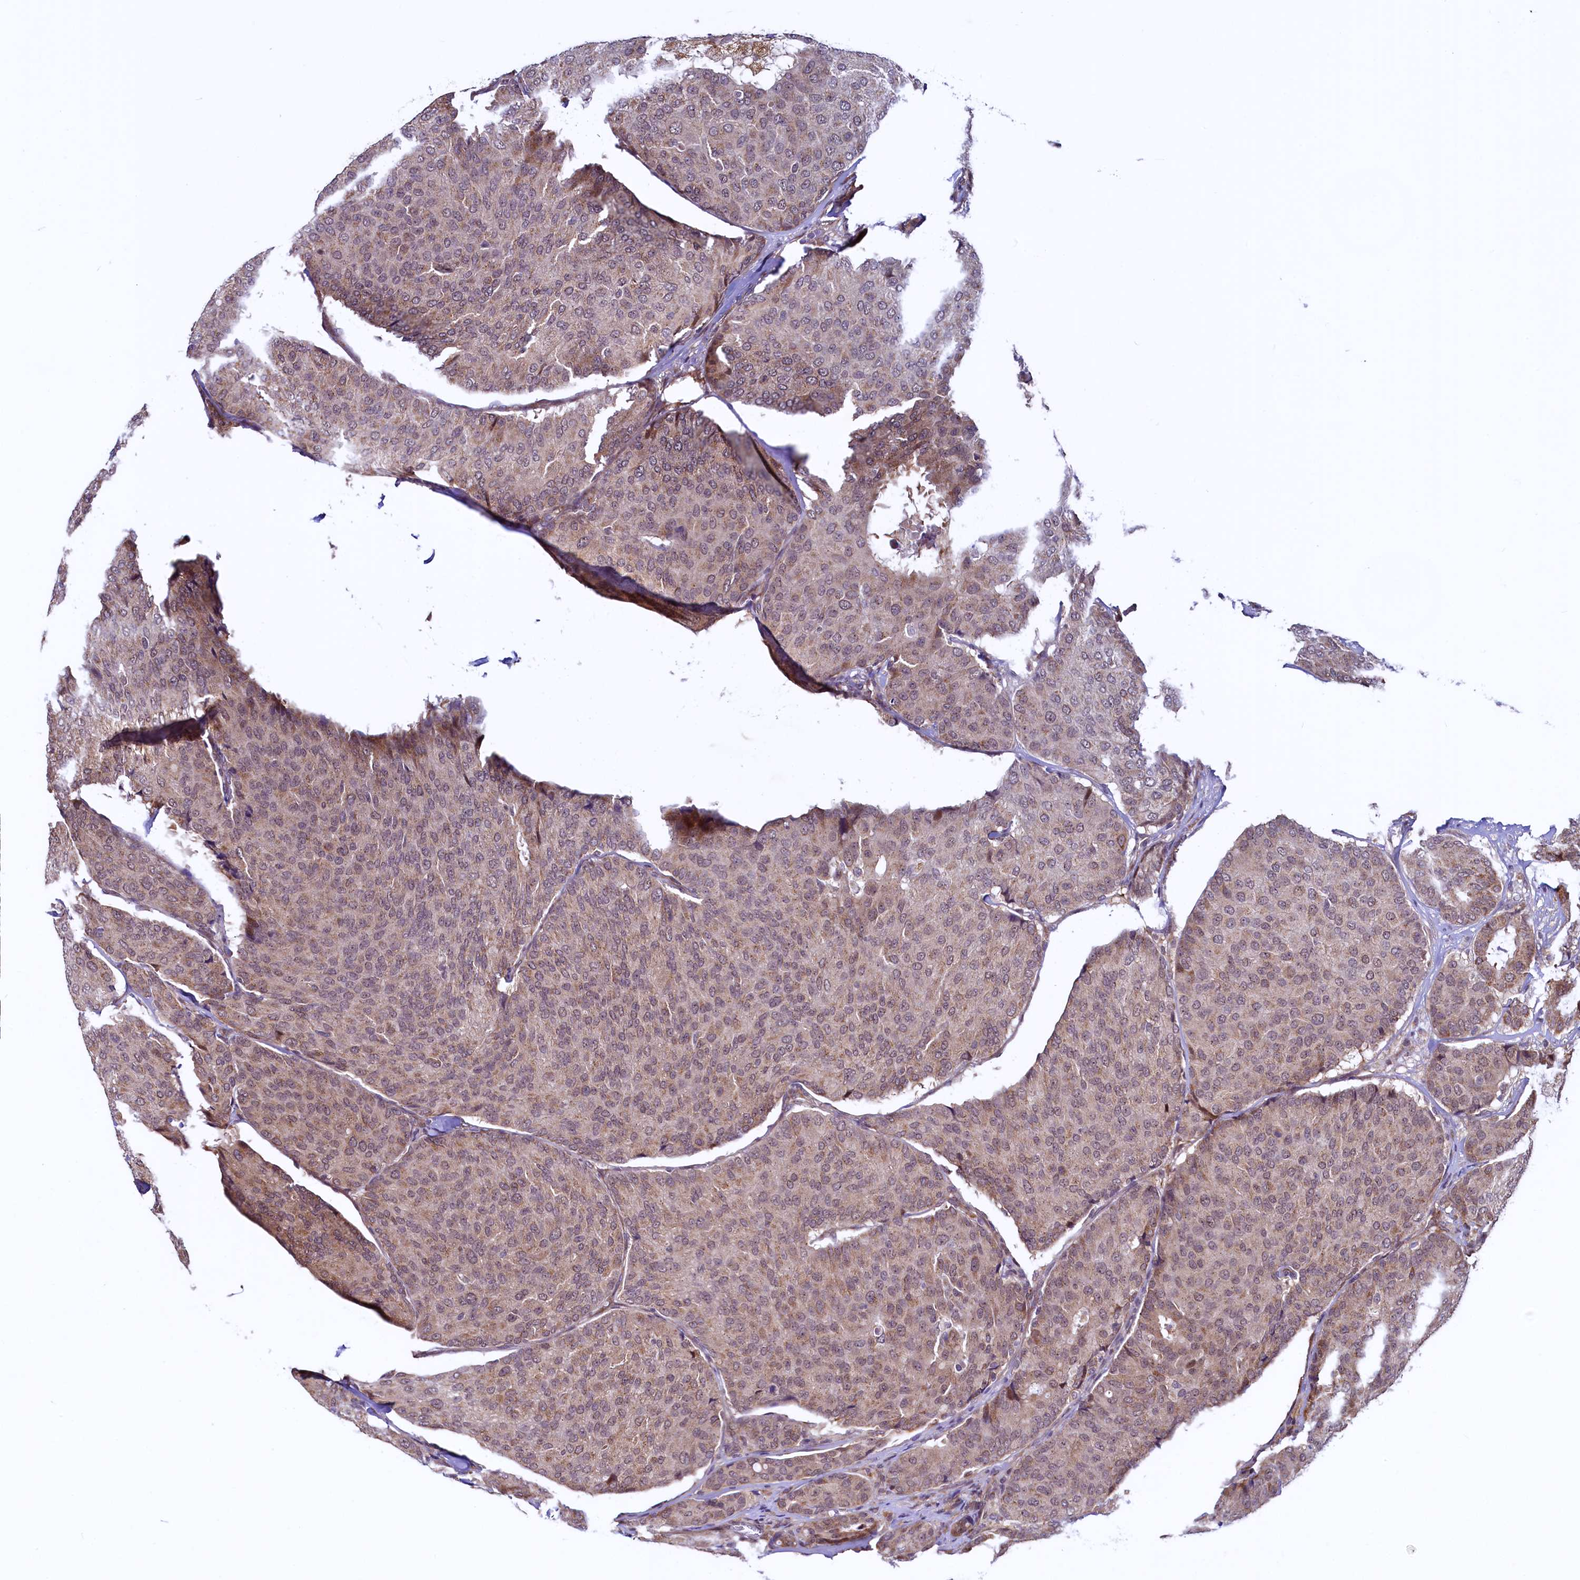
{"staining": {"intensity": "weak", "quantity": "<25%", "location": "cytoplasmic/membranous"}, "tissue": "breast cancer", "cell_type": "Tumor cells", "image_type": "cancer", "snomed": [{"axis": "morphology", "description": "Duct carcinoma"}, {"axis": "topography", "description": "Breast"}], "caption": "Breast invasive ductal carcinoma stained for a protein using immunohistochemistry shows no expression tumor cells.", "gene": "RBFA", "patient": {"sex": "female", "age": 75}}